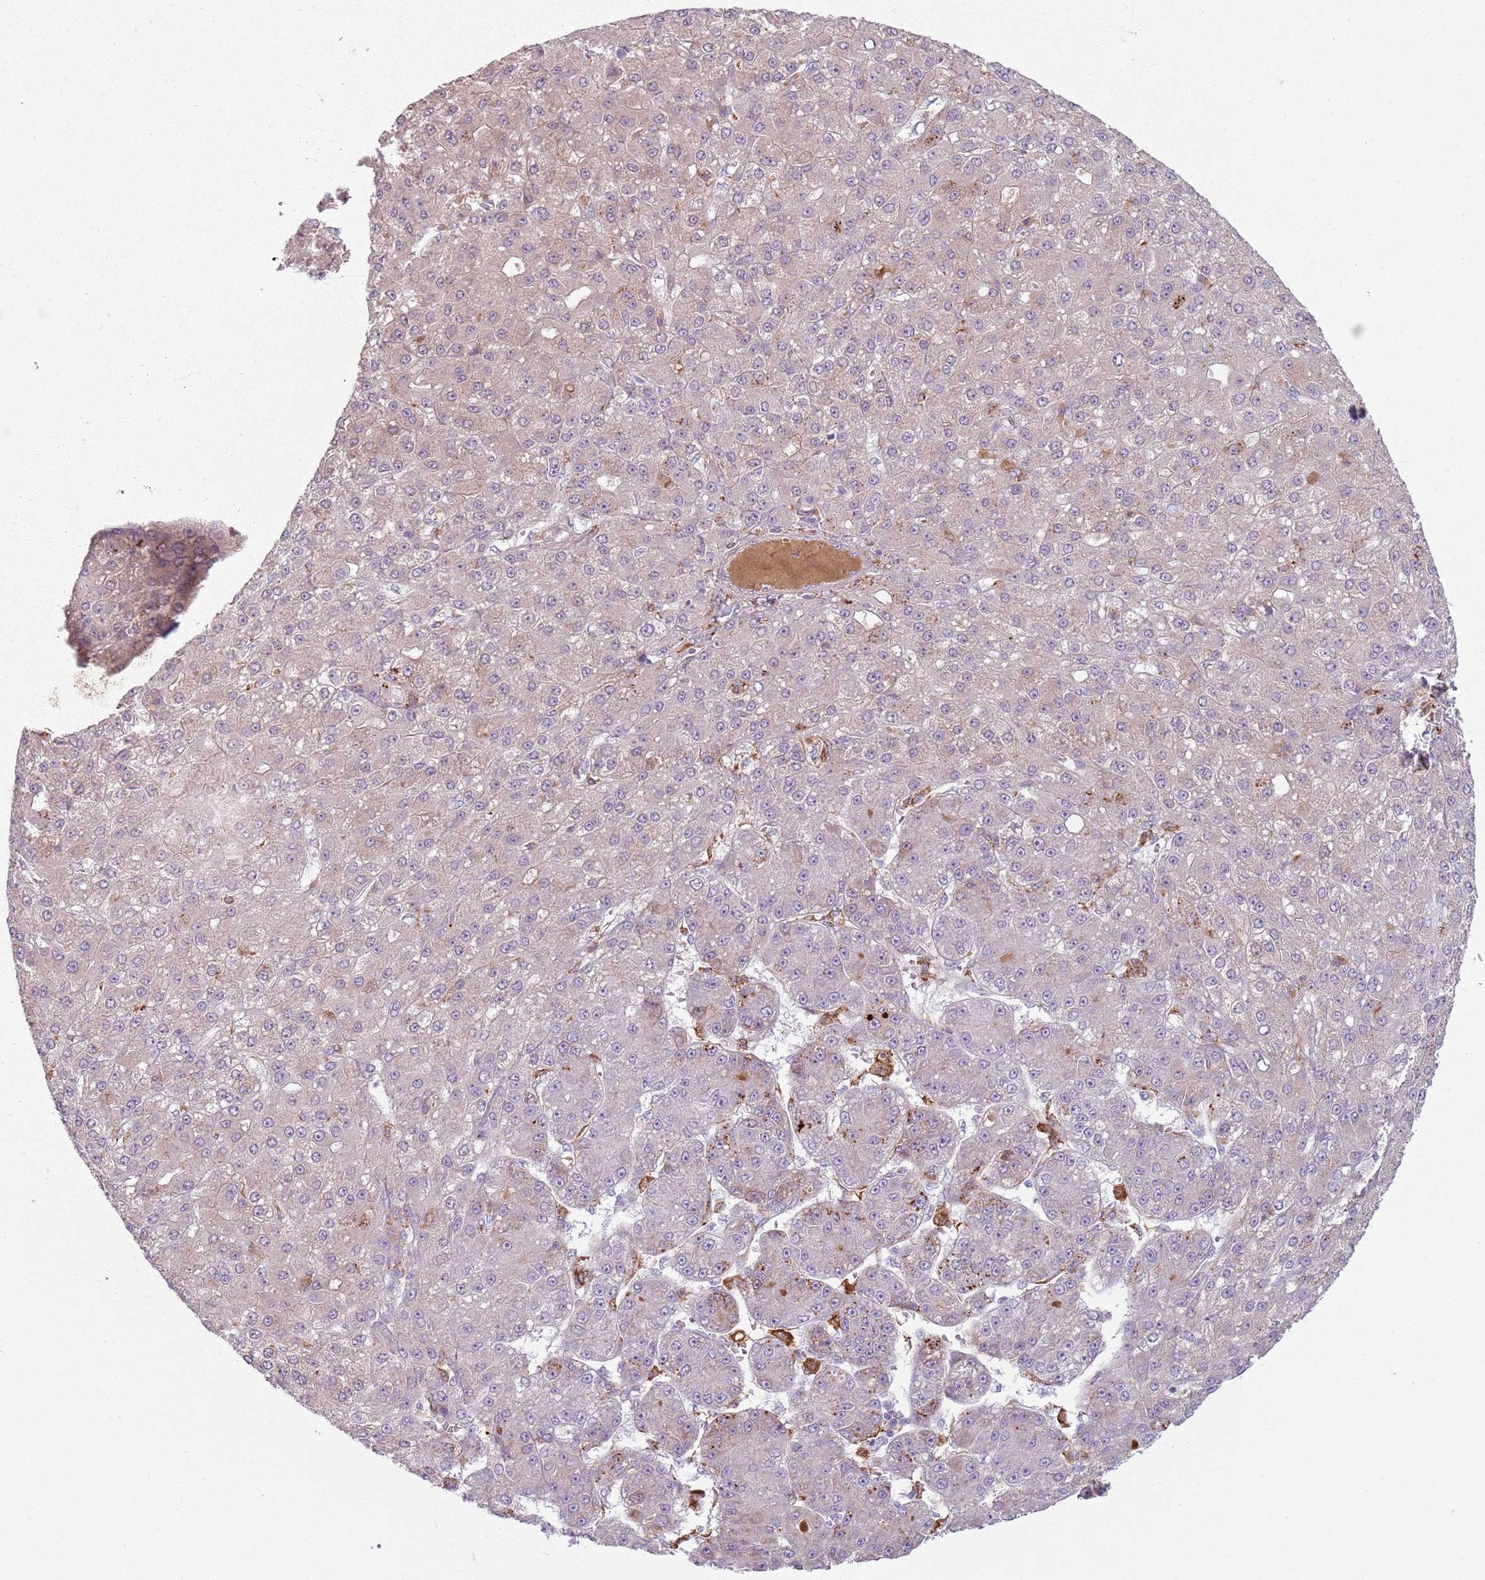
{"staining": {"intensity": "negative", "quantity": "none", "location": "none"}, "tissue": "liver cancer", "cell_type": "Tumor cells", "image_type": "cancer", "snomed": [{"axis": "morphology", "description": "Carcinoma, Hepatocellular, NOS"}, {"axis": "topography", "description": "Liver"}], "caption": "Immunohistochemistry (IHC) histopathology image of neoplastic tissue: liver cancer (hepatocellular carcinoma) stained with DAB (3,3'-diaminobenzidine) demonstrates no significant protein expression in tumor cells.", "gene": "COLGALT1", "patient": {"sex": "male", "age": 67}}